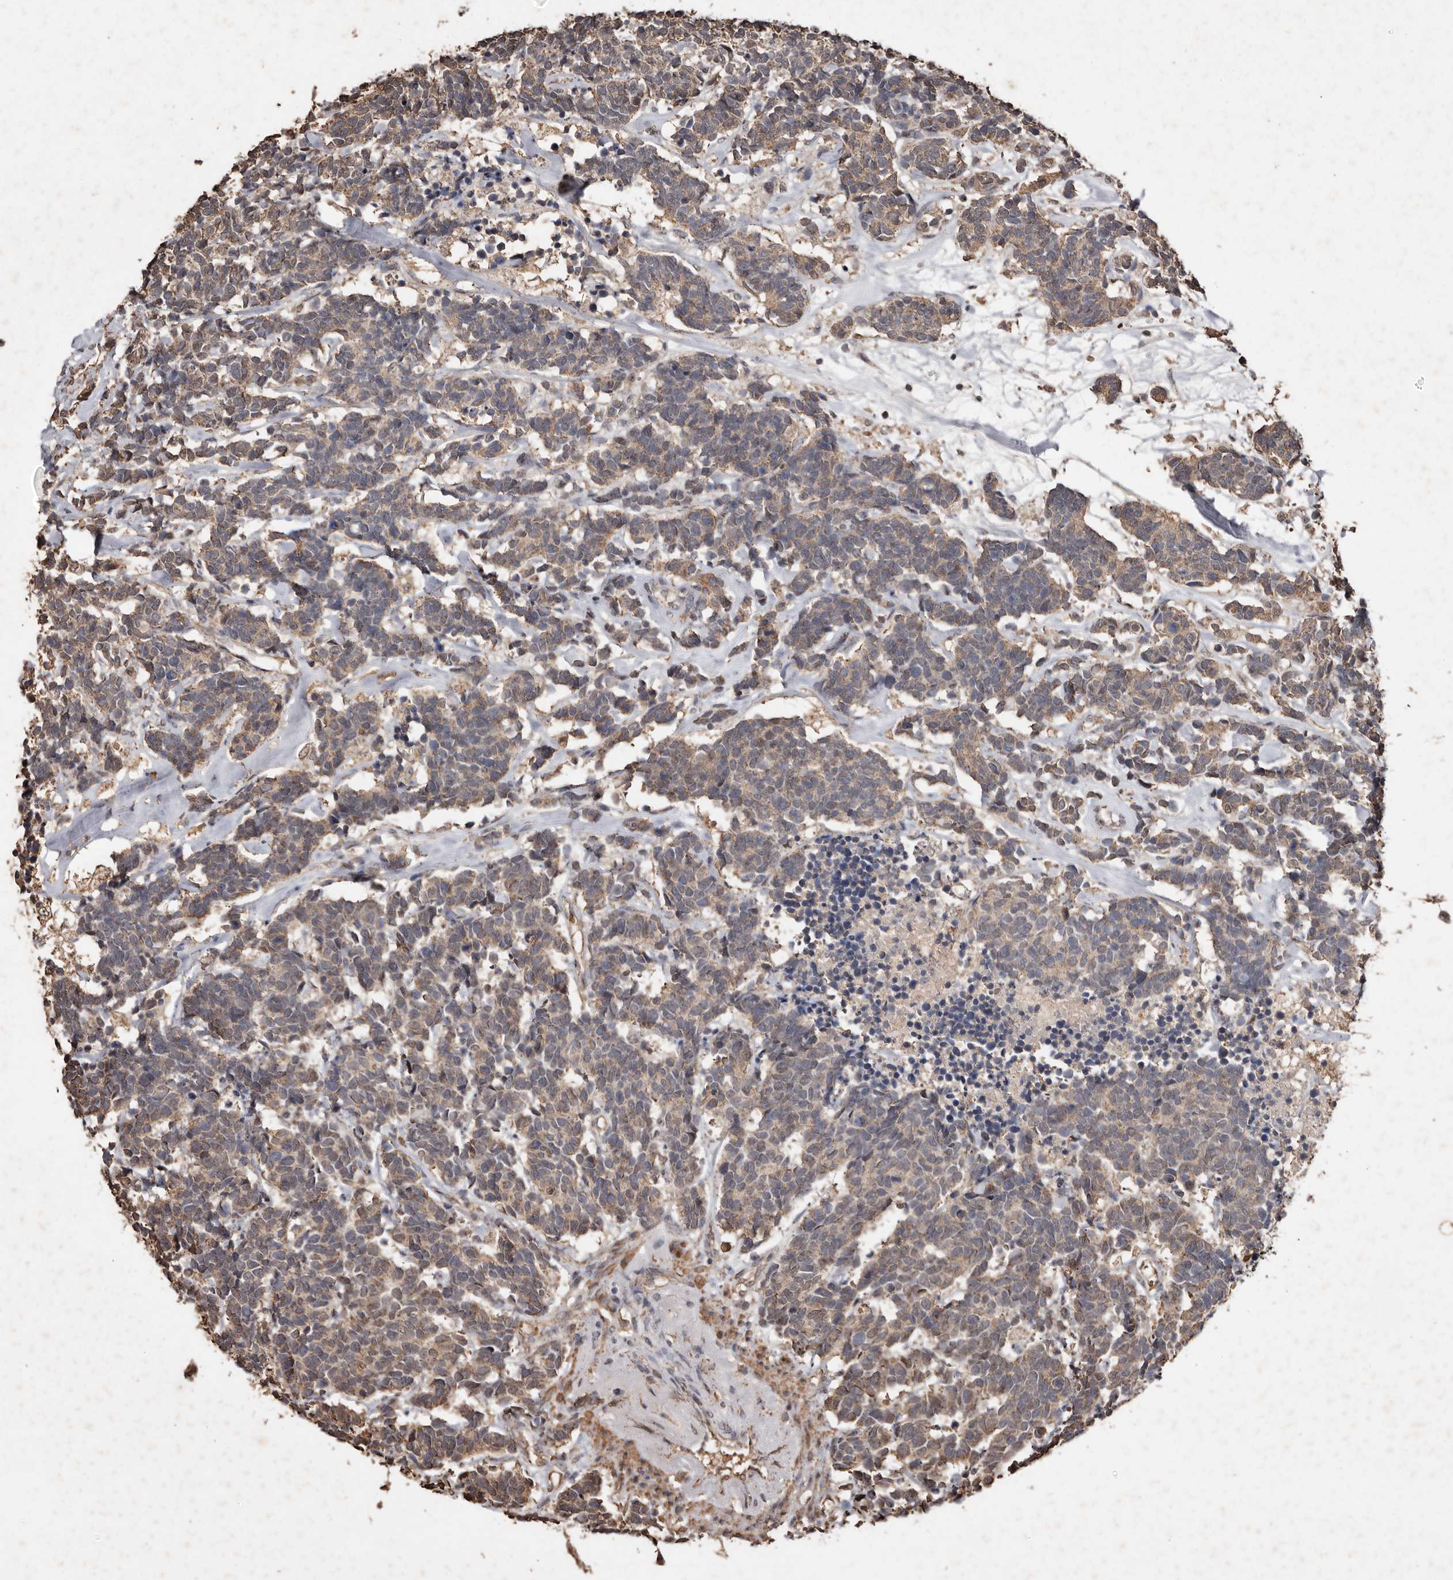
{"staining": {"intensity": "weak", "quantity": ">75%", "location": "cytoplasmic/membranous"}, "tissue": "carcinoid", "cell_type": "Tumor cells", "image_type": "cancer", "snomed": [{"axis": "morphology", "description": "Carcinoma, NOS"}, {"axis": "morphology", "description": "Carcinoid, malignant, NOS"}, {"axis": "topography", "description": "Urinary bladder"}], "caption": "Tumor cells show low levels of weak cytoplasmic/membranous expression in approximately >75% of cells in human carcinoid (malignant).", "gene": "GRAMD2A", "patient": {"sex": "male", "age": 57}}